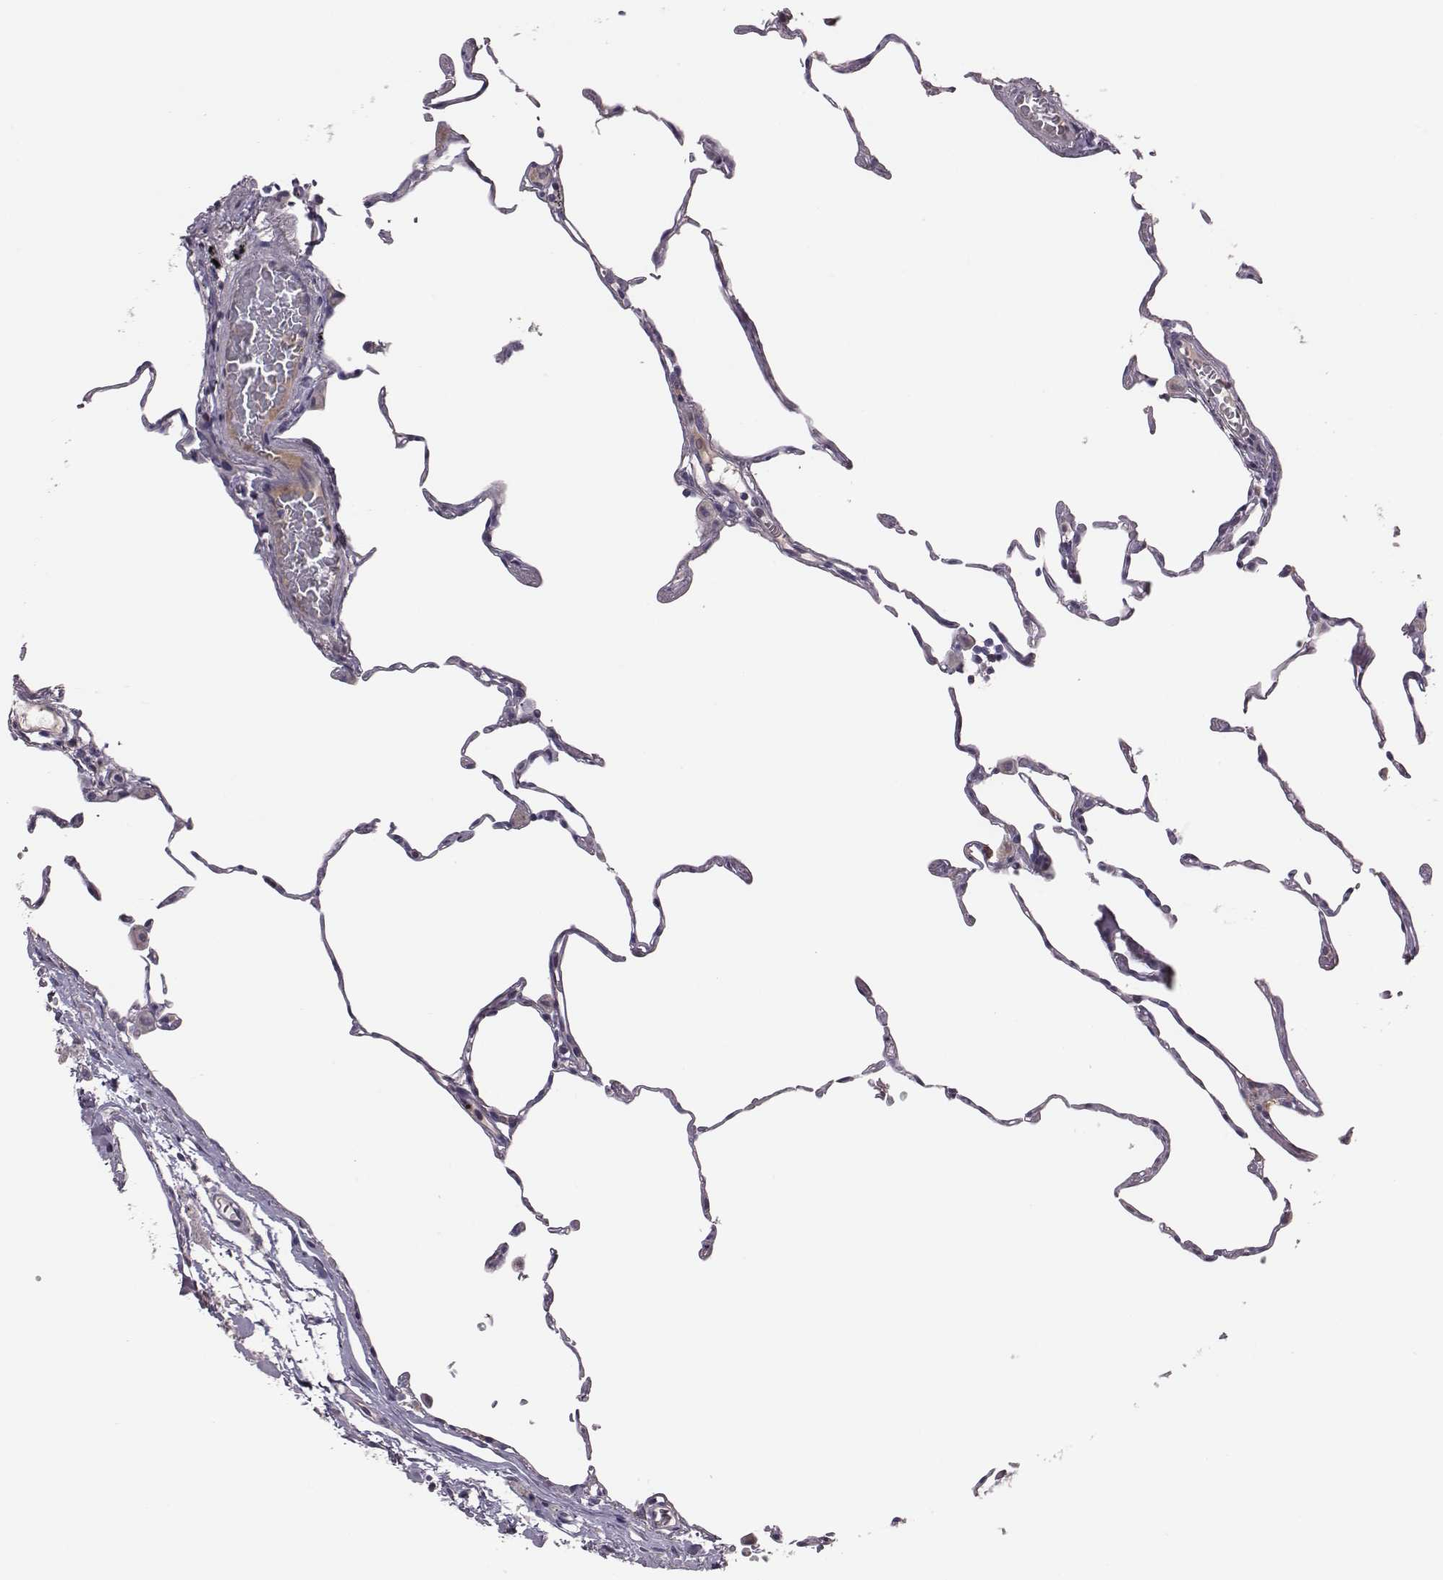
{"staining": {"intensity": "negative", "quantity": "none", "location": "none"}, "tissue": "lung", "cell_type": "Alveolar cells", "image_type": "normal", "snomed": [{"axis": "morphology", "description": "Normal tissue, NOS"}, {"axis": "topography", "description": "Lung"}], "caption": "This is an immunohistochemistry (IHC) photomicrograph of normal human lung. There is no expression in alveolar cells.", "gene": "KMO", "patient": {"sex": "female", "age": 57}}